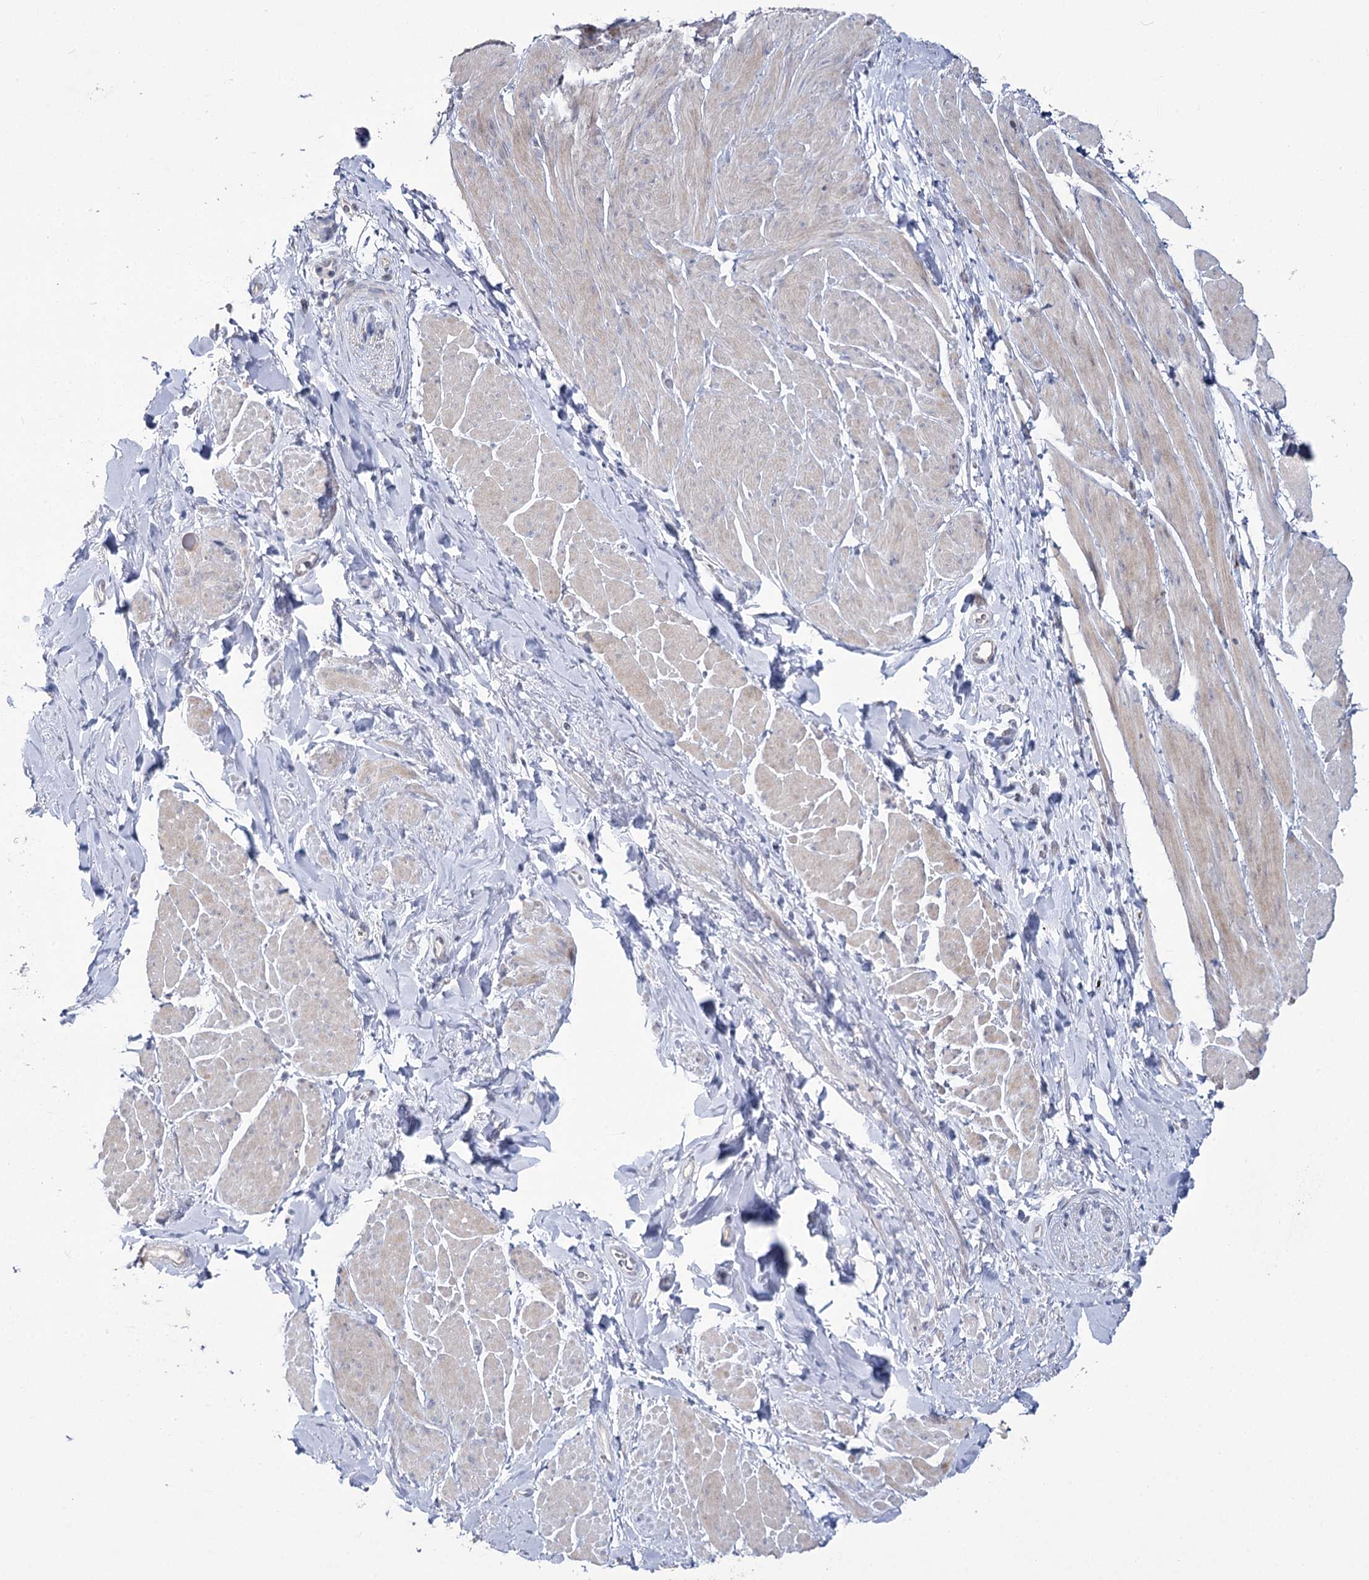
{"staining": {"intensity": "negative", "quantity": "none", "location": "none"}, "tissue": "smooth muscle", "cell_type": "Smooth muscle cells", "image_type": "normal", "snomed": [{"axis": "morphology", "description": "Normal tissue, NOS"}, {"axis": "topography", "description": "Smooth muscle"}, {"axis": "topography", "description": "Peripheral nerve tissue"}], "caption": "A histopathology image of smooth muscle stained for a protein reveals no brown staining in smooth muscle cells.", "gene": "PHYHIPL", "patient": {"sex": "male", "age": 69}}